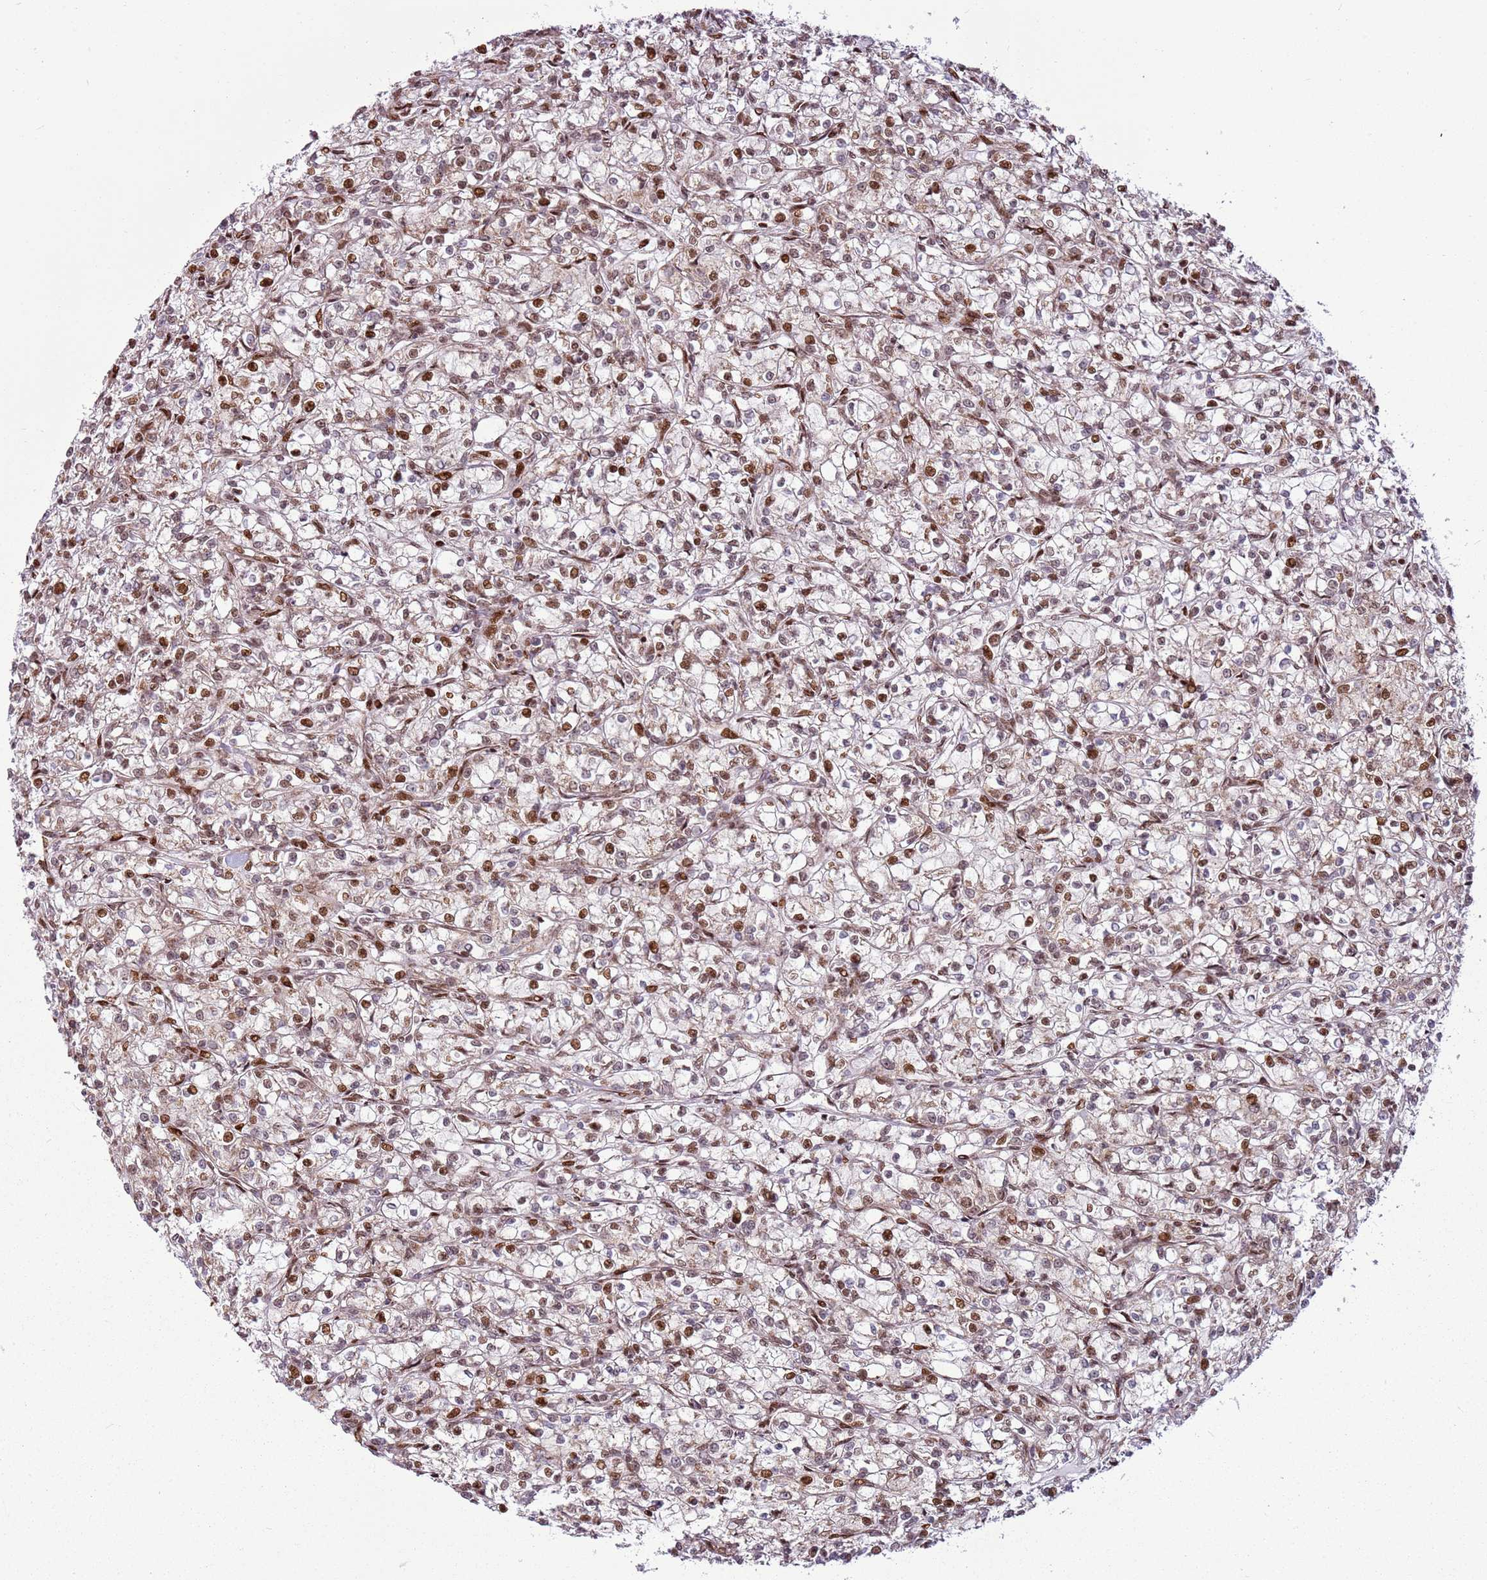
{"staining": {"intensity": "moderate", "quantity": ">75%", "location": "nuclear"}, "tissue": "renal cancer", "cell_type": "Tumor cells", "image_type": "cancer", "snomed": [{"axis": "morphology", "description": "Adenocarcinoma, NOS"}, {"axis": "topography", "description": "Kidney"}], "caption": "Human renal cancer stained with a protein marker reveals moderate staining in tumor cells.", "gene": "PCTP", "patient": {"sex": "female", "age": 59}}